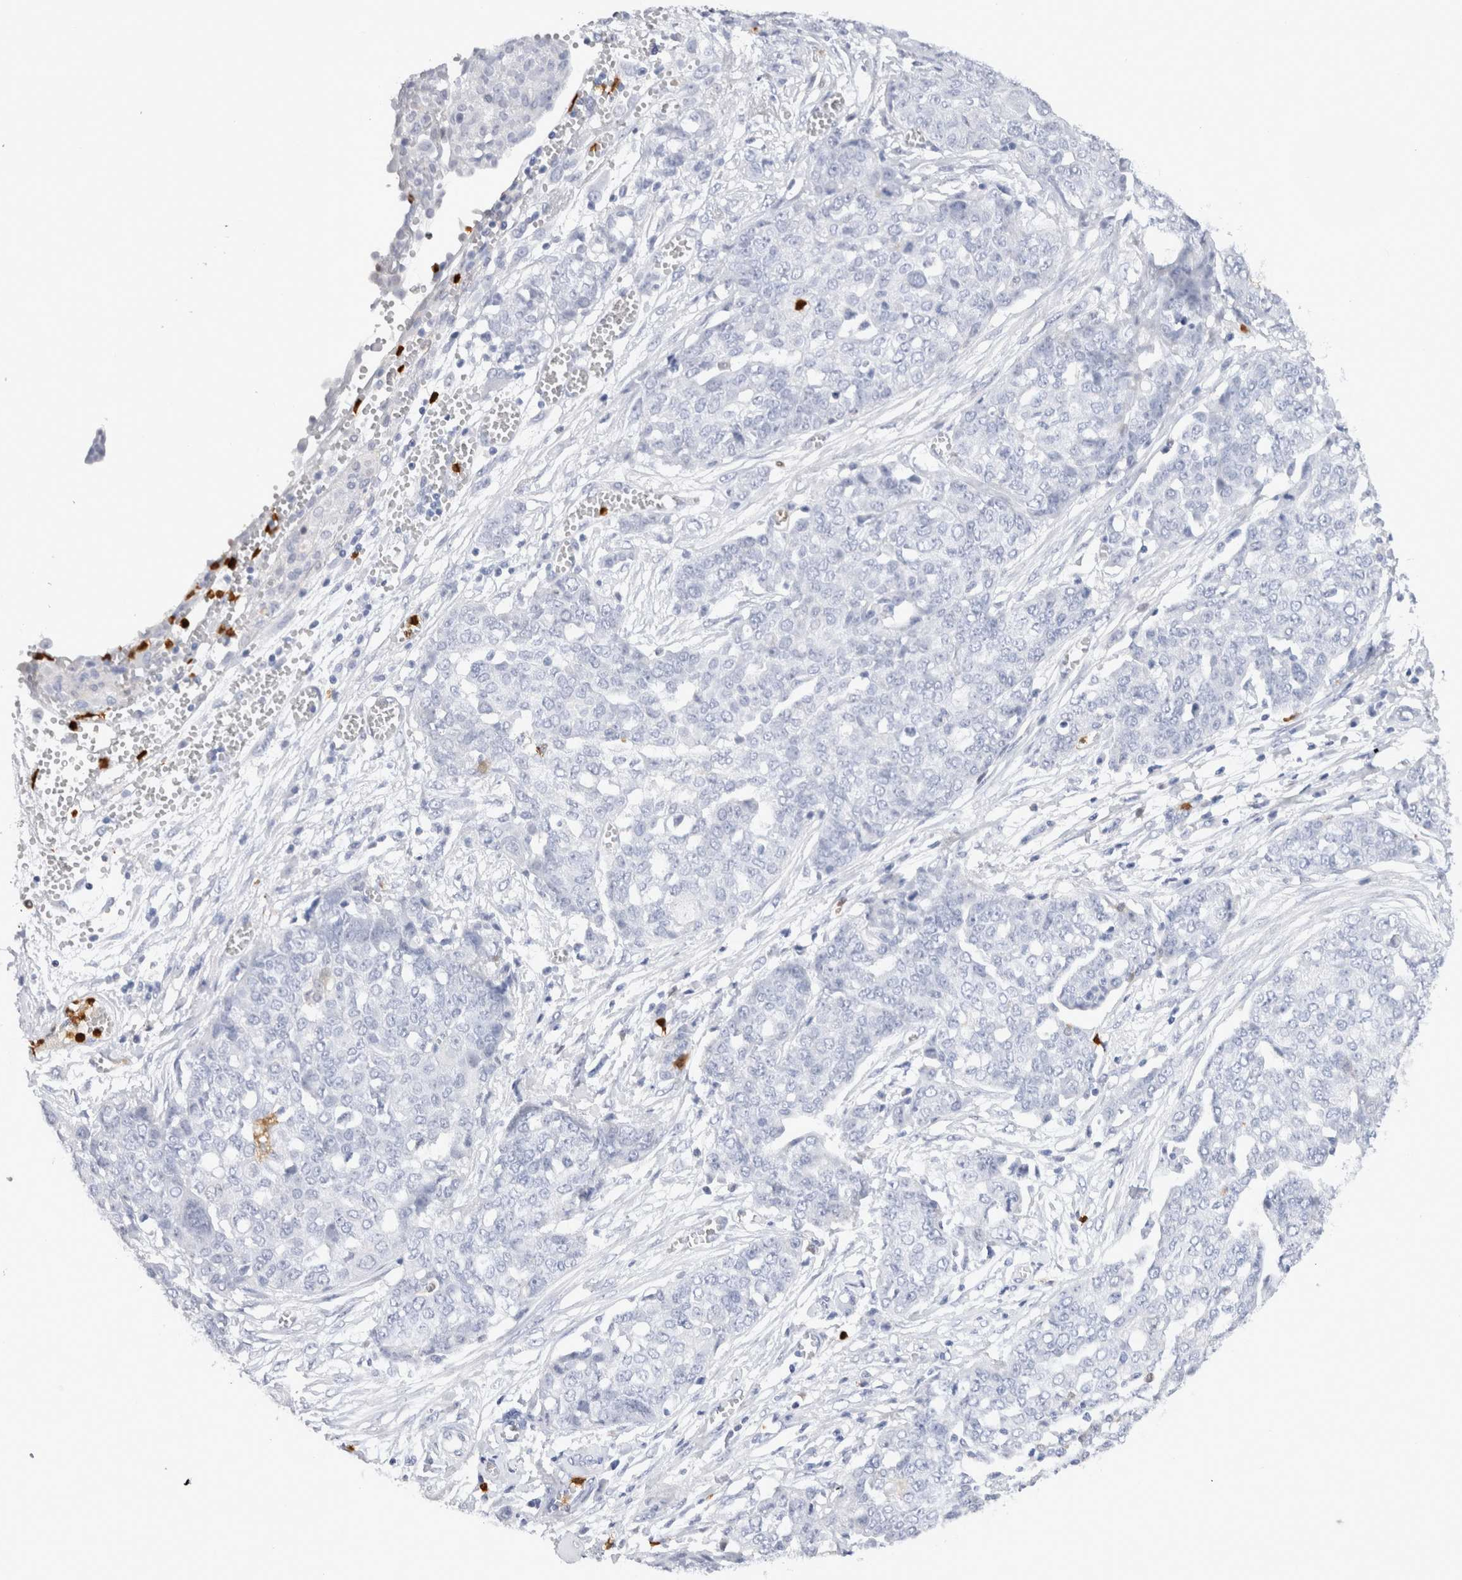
{"staining": {"intensity": "negative", "quantity": "none", "location": "none"}, "tissue": "ovarian cancer", "cell_type": "Tumor cells", "image_type": "cancer", "snomed": [{"axis": "morphology", "description": "Cystadenocarcinoma, serous, NOS"}, {"axis": "topography", "description": "Soft tissue"}, {"axis": "topography", "description": "Ovary"}], "caption": "Protein analysis of ovarian serous cystadenocarcinoma exhibits no significant expression in tumor cells.", "gene": "SLC10A5", "patient": {"sex": "female", "age": 57}}